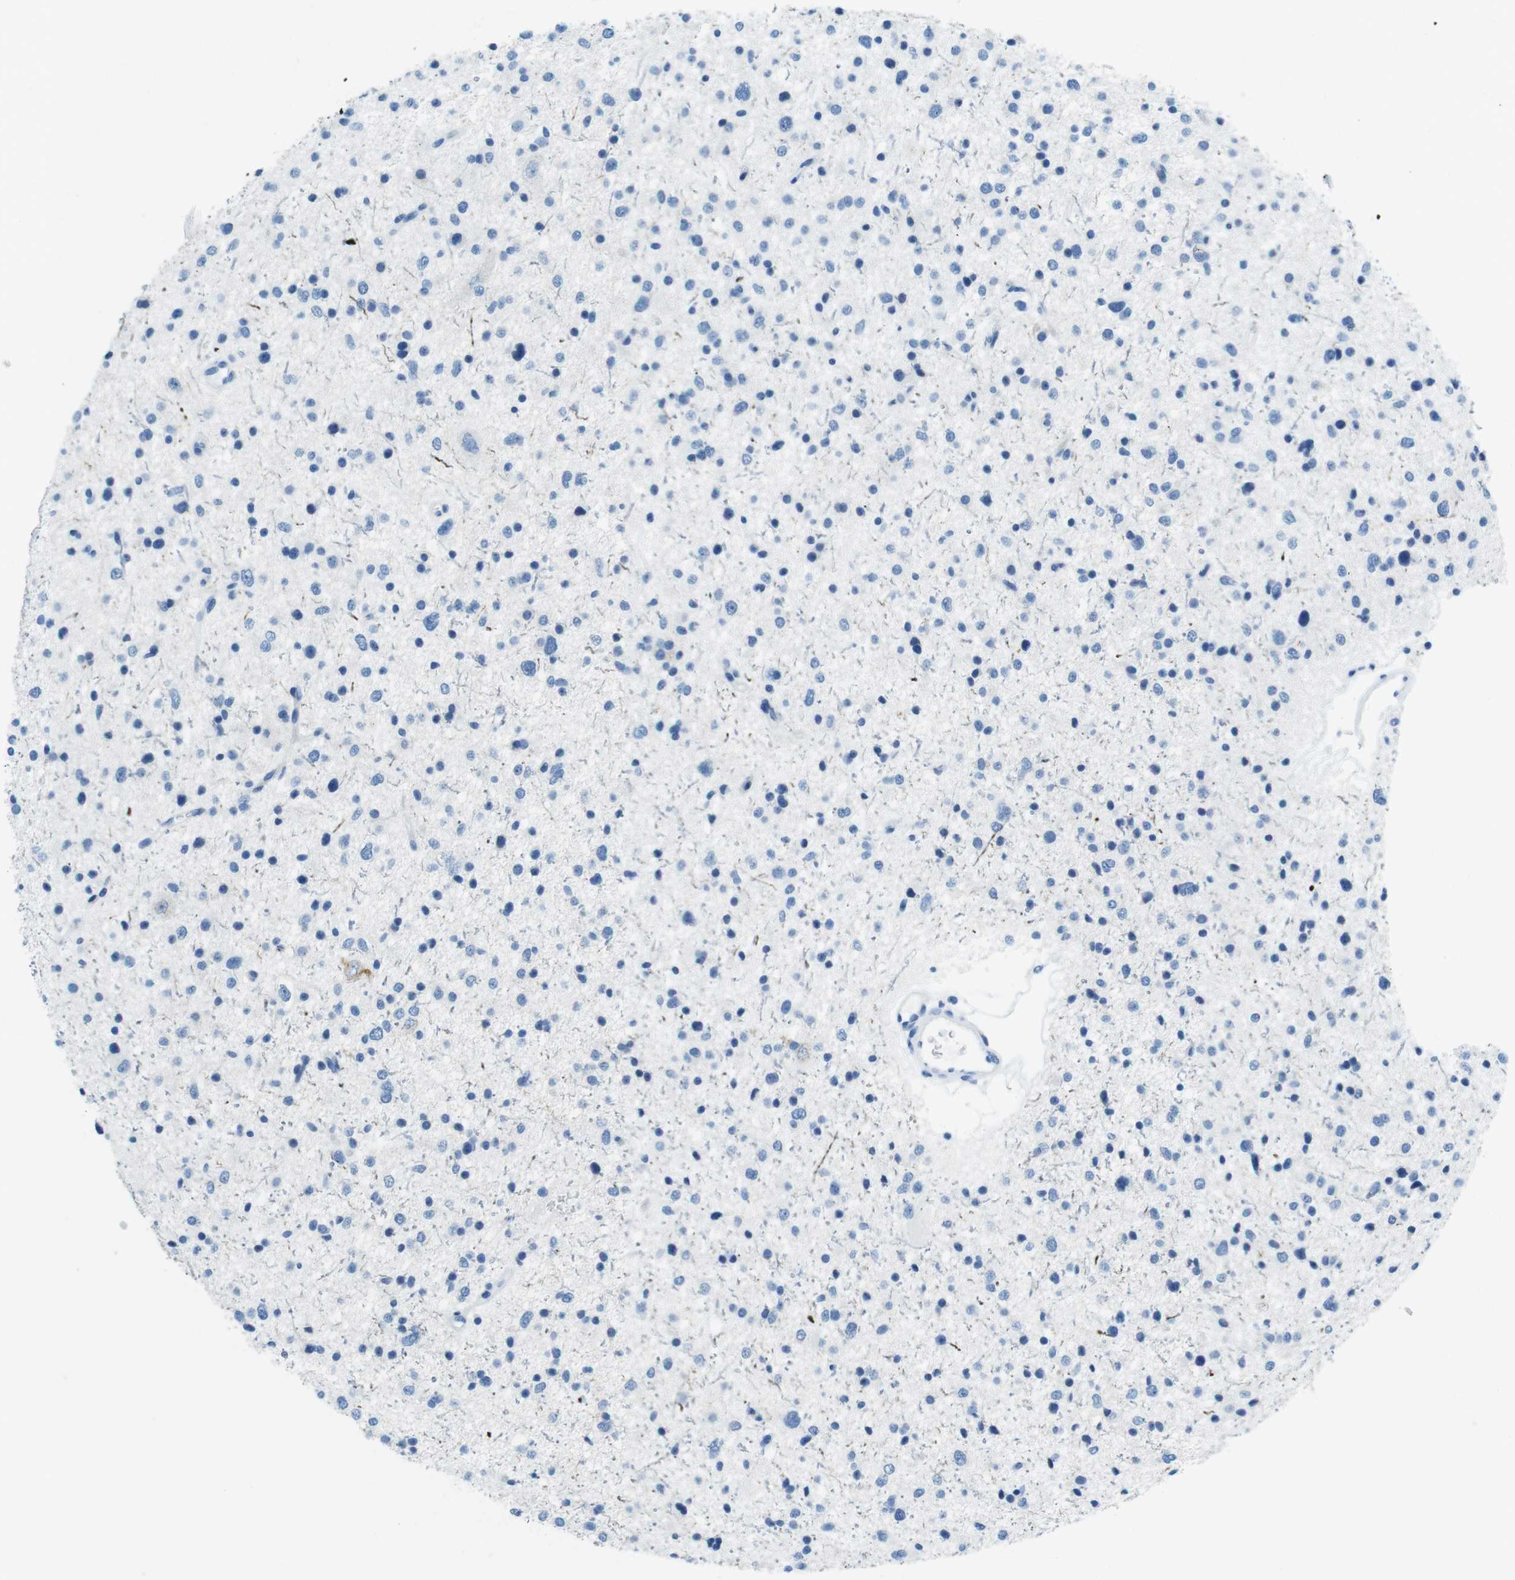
{"staining": {"intensity": "negative", "quantity": "none", "location": "none"}, "tissue": "glioma", "cell_type": "Tumor cells", "image_type": "cancer", "snomed": [{"axis": "morphology", "description": "Glioma, malignant, Low grade"}, {"axis": "topography", "description": "Brain"}], "caption": "The immunohistochemistry histopathology image has no significant positivity in tumor cells of glioma tissue.", "gene": "TFAP2C", "patient": {"sex": "female", "age": 37}}